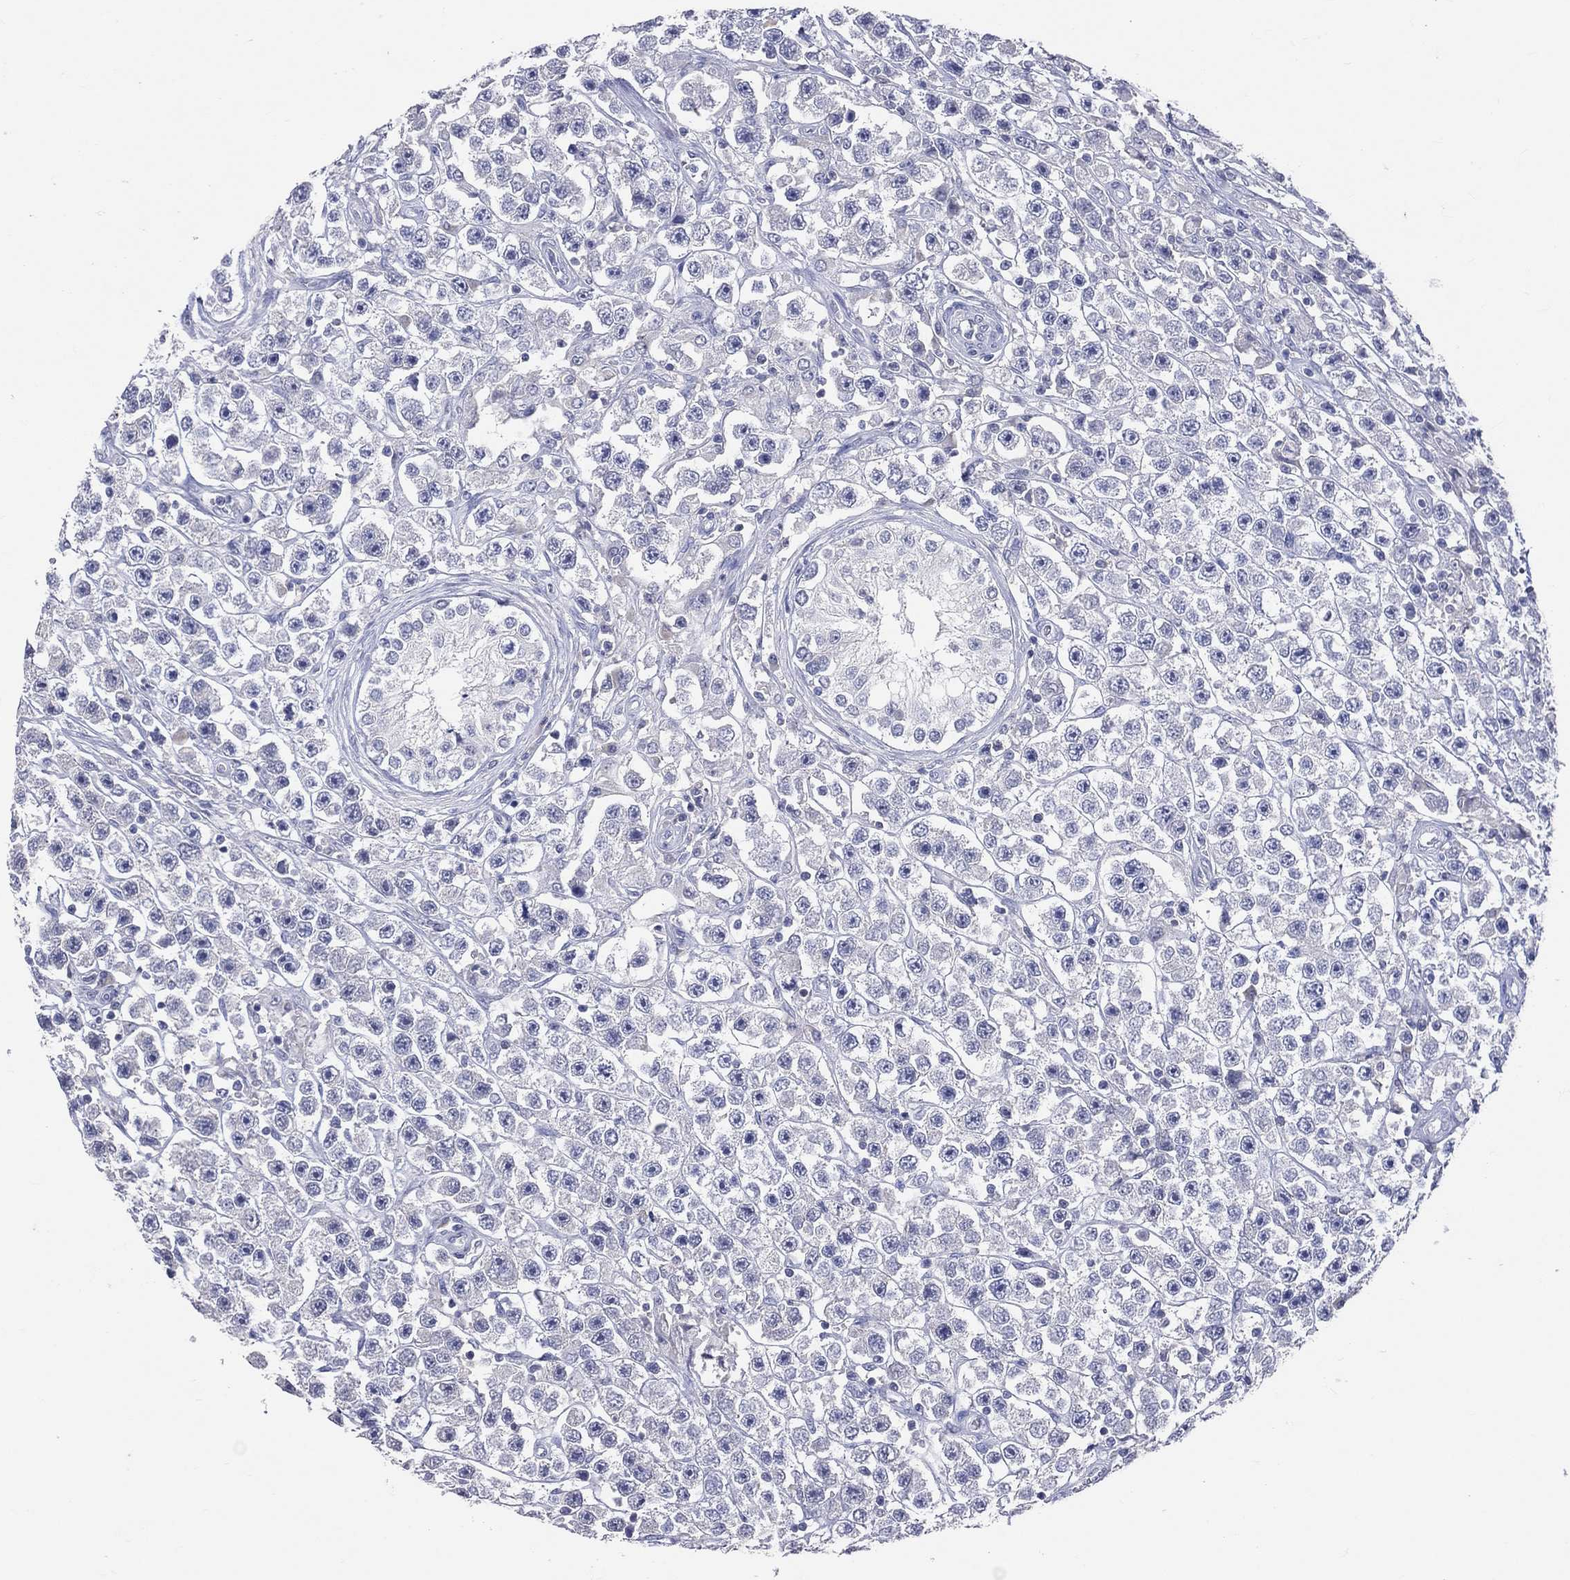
{"staining": {"intensity": "negative", "quantity": "none", "location": "none"}, "tissue": "testis cancer", "cell_type": "Tumor cells", "image_type": "cancer", "snomed": [{"axis": "morphology", "description": "Seminoma, NOS"}, {"axis": "topography", "description": "Testis"}], "caption": "A histopathology image of human testis seminoma is negative for staining in tumor cells.", "gene": "LAT", "patient": {"sex": "male", "age": 45}}